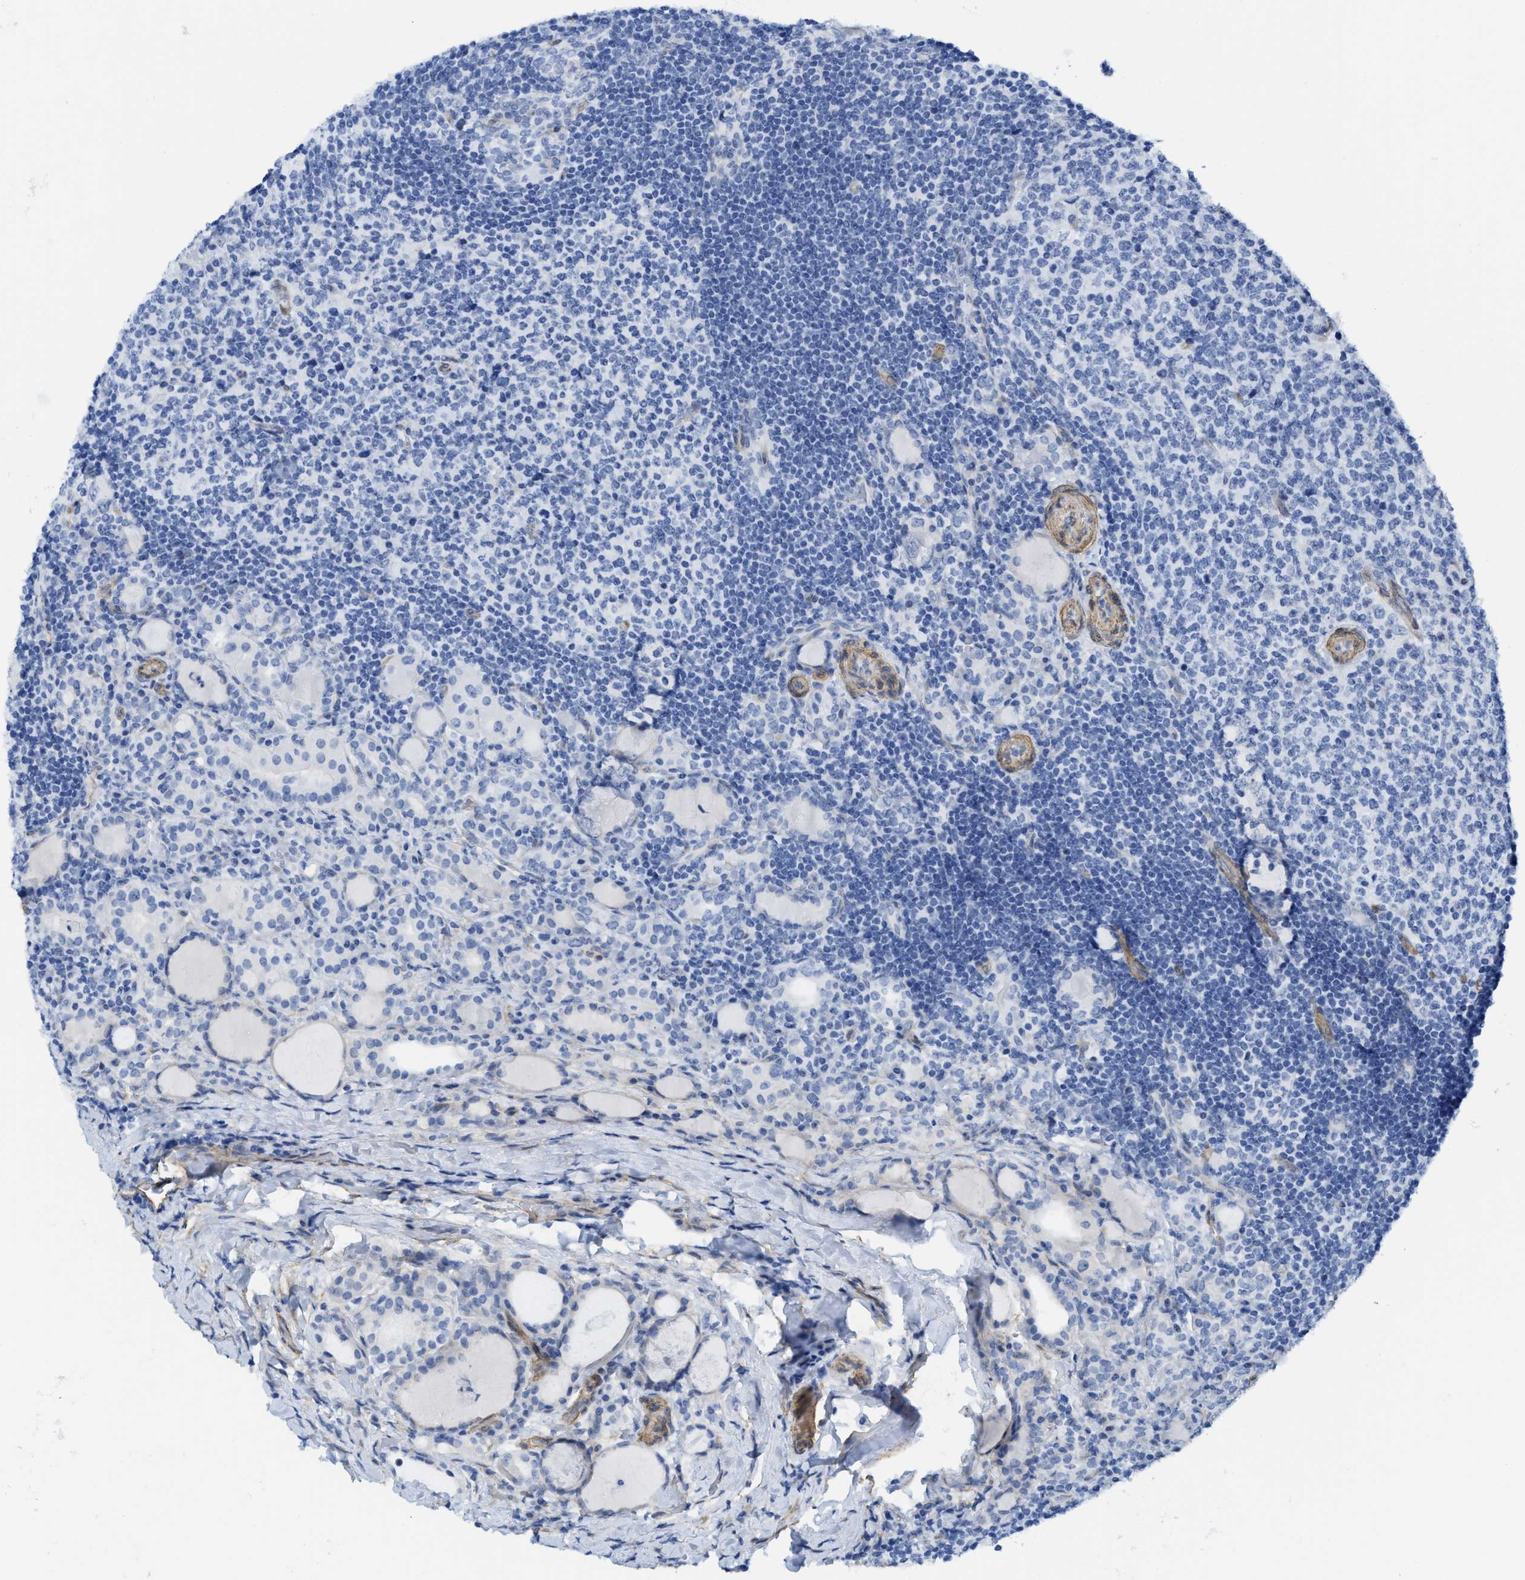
{"staining": {"intensity": "negative", "quantity": "none", "location": "none"}, "tissue": "thyroid cancer", "cell_type": "Tumor cells", "image_type": "cancer", "snomed": [{"axis": "morphology", "description": "Papillary adenocarcinoma, NOS"}, {"axis": "topography", "description": "Thyroid gland"}], "caption": "Immunohistochemistry image of neoplastic tissue: human thyroid cancer stained with DAB demonstrates no significant protein staining in tumor cells.", "gene": "TUB", "patient": {"sex": "female", "age": 42}}